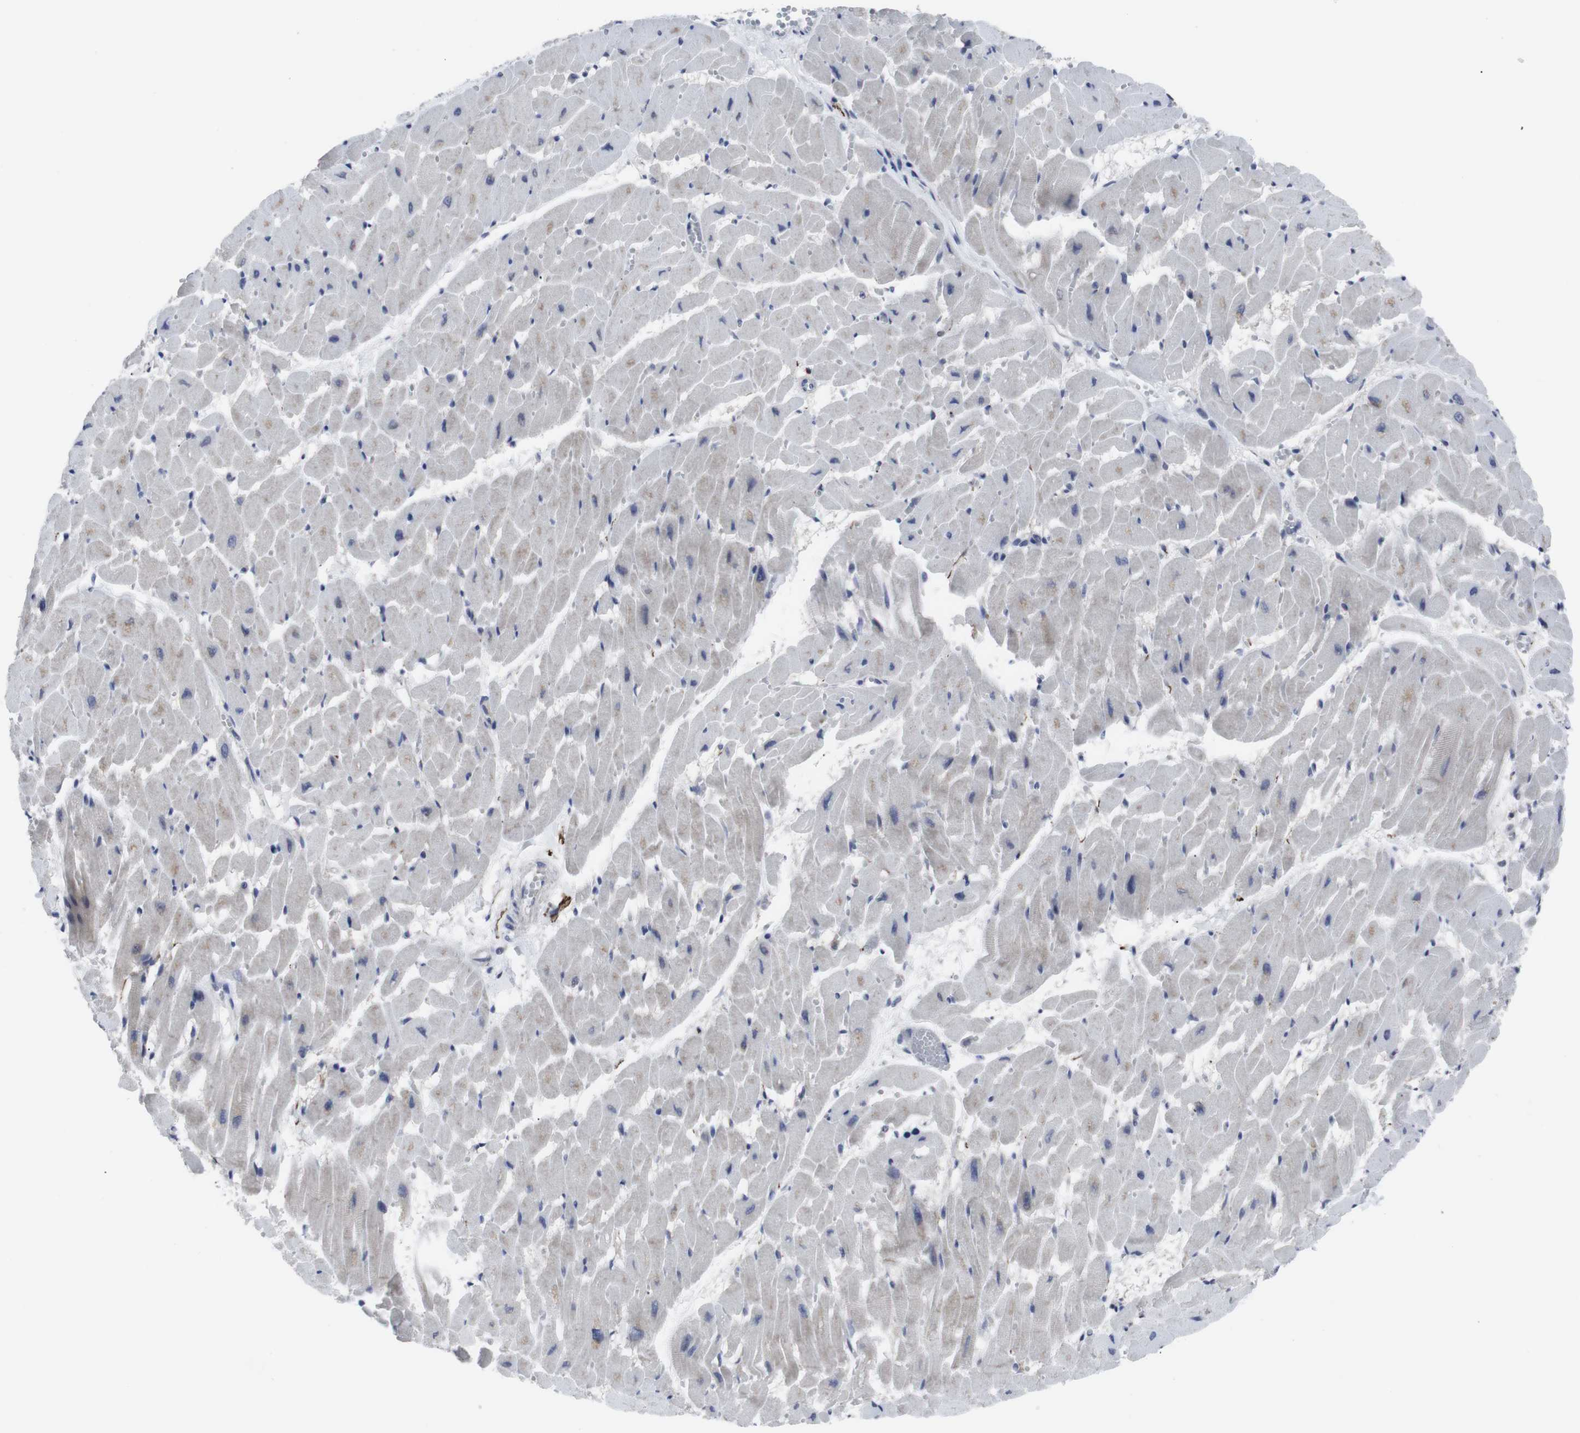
{"staining": {"intensity": "weak", "quantity": "<25%", "location": "cytoplasmic/membranous"}, "tissue": "heart muscle", "cell_type": "Cardiomyocytes", "image_type": "normal", "snomed": [{"axis": "morphology", "description": "Normal tissue, NOS"}, {"axis": "topography", "description": "Heart"}], "caption": "Immunohistochemistry (IHC) of benign human heart muscle reveals no staining in cardiomyocytes.", "gene": "HPRT1", "patient": {"sex": "female", "age": 19}}